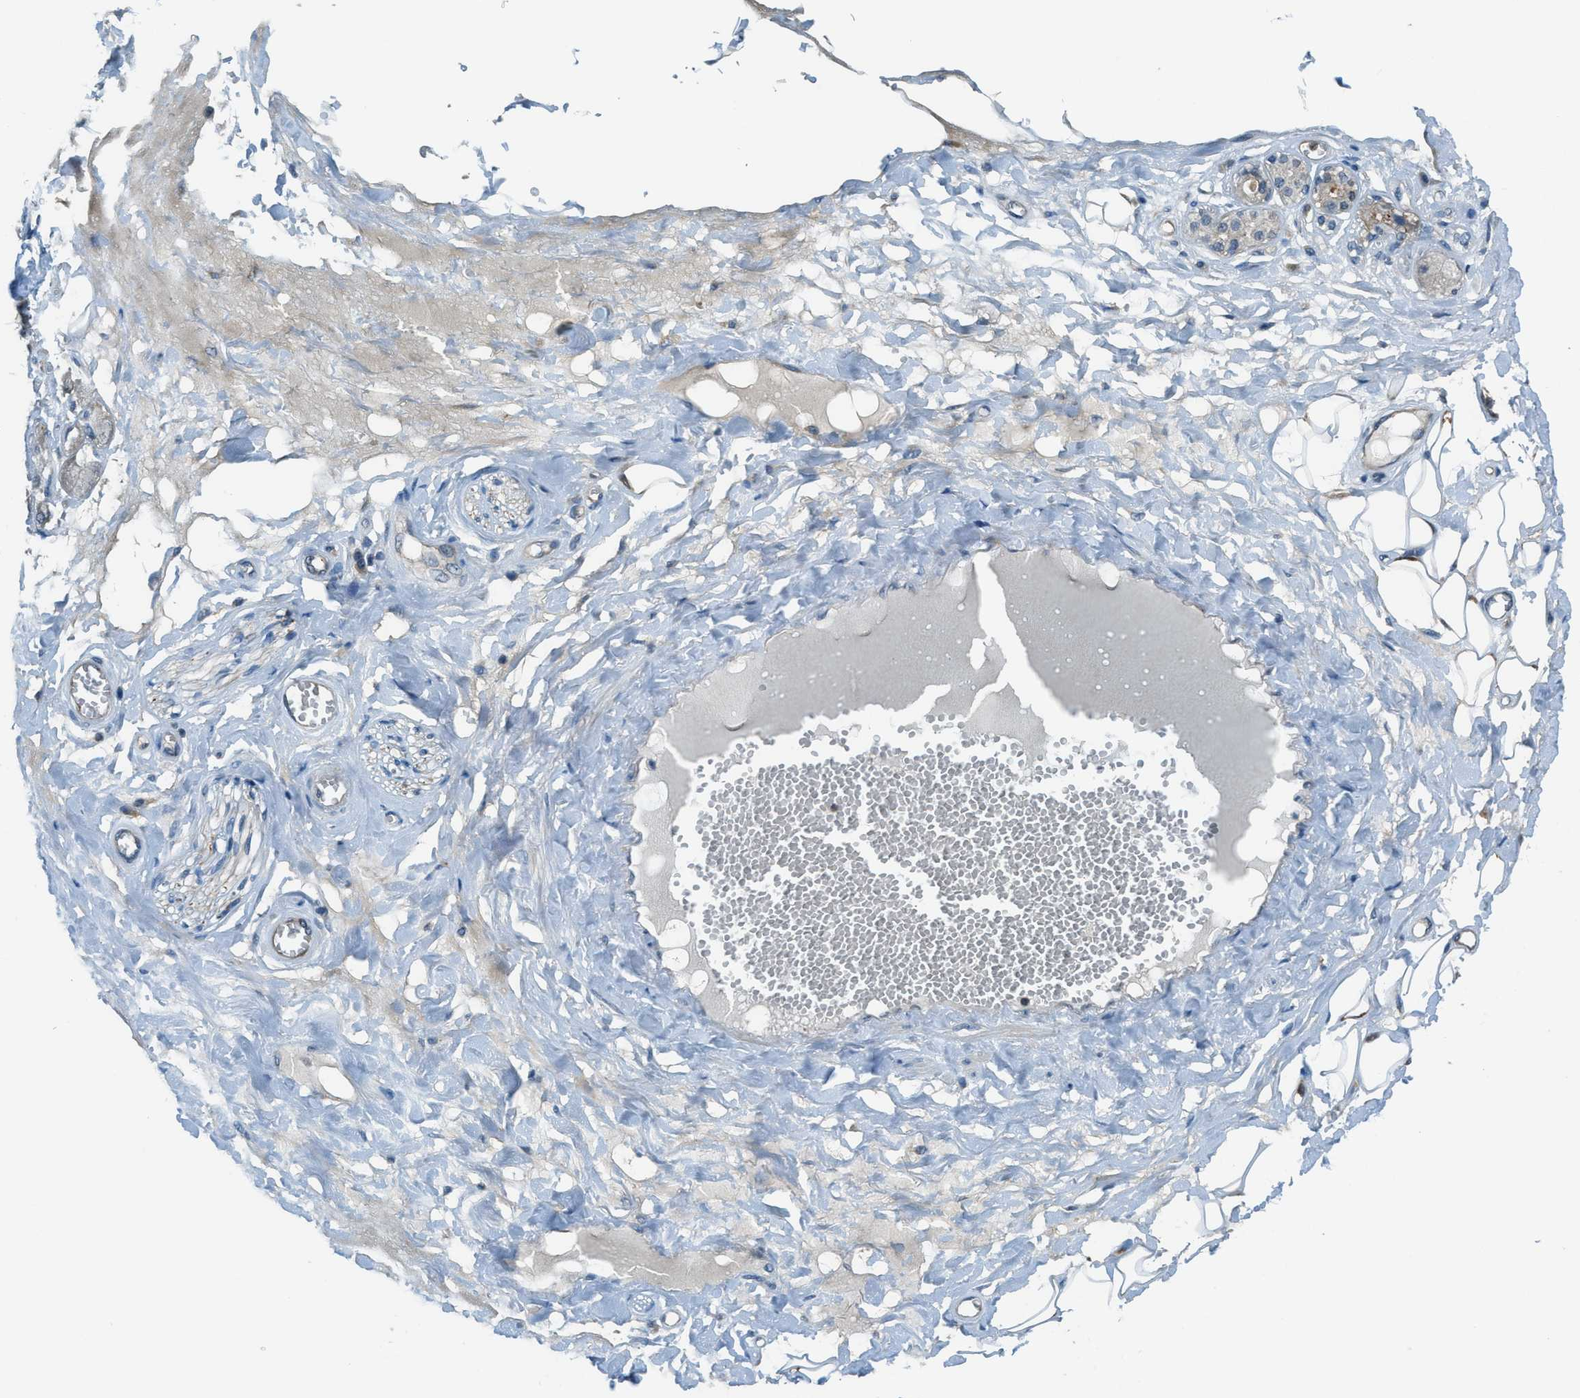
{"staining": {"intensity": "moderate", "quantity": "25%-75%", "location": "cytoplasmic/membranous"}, "tissue": "adipose tissue", "cell_type": "Adipocytes", "image_type": "normal", "snomed": [{"axis": "morphology", "description": "Normal tissue, NOS"}, {"axis": "morphology", "description": "Inflammation, NOS"}, {"axis": "topography", "description": "Salivary gland"}, {"axis": "topography", "description": "Peripheral nerve tissue"}], "caption": "IHC photomicrograph of benign adipose tissue: human adipose tissue stained using immunohistochemistry (IHC) demonstrates medium levels of moderate protein expression localized specifically in the cytoplasmic/membranous of adipocytes, appearing as a cytoplasmic/membranous brown color.", "gene": "HEBP2", "patient": {"sex": "female", "age": 75}}